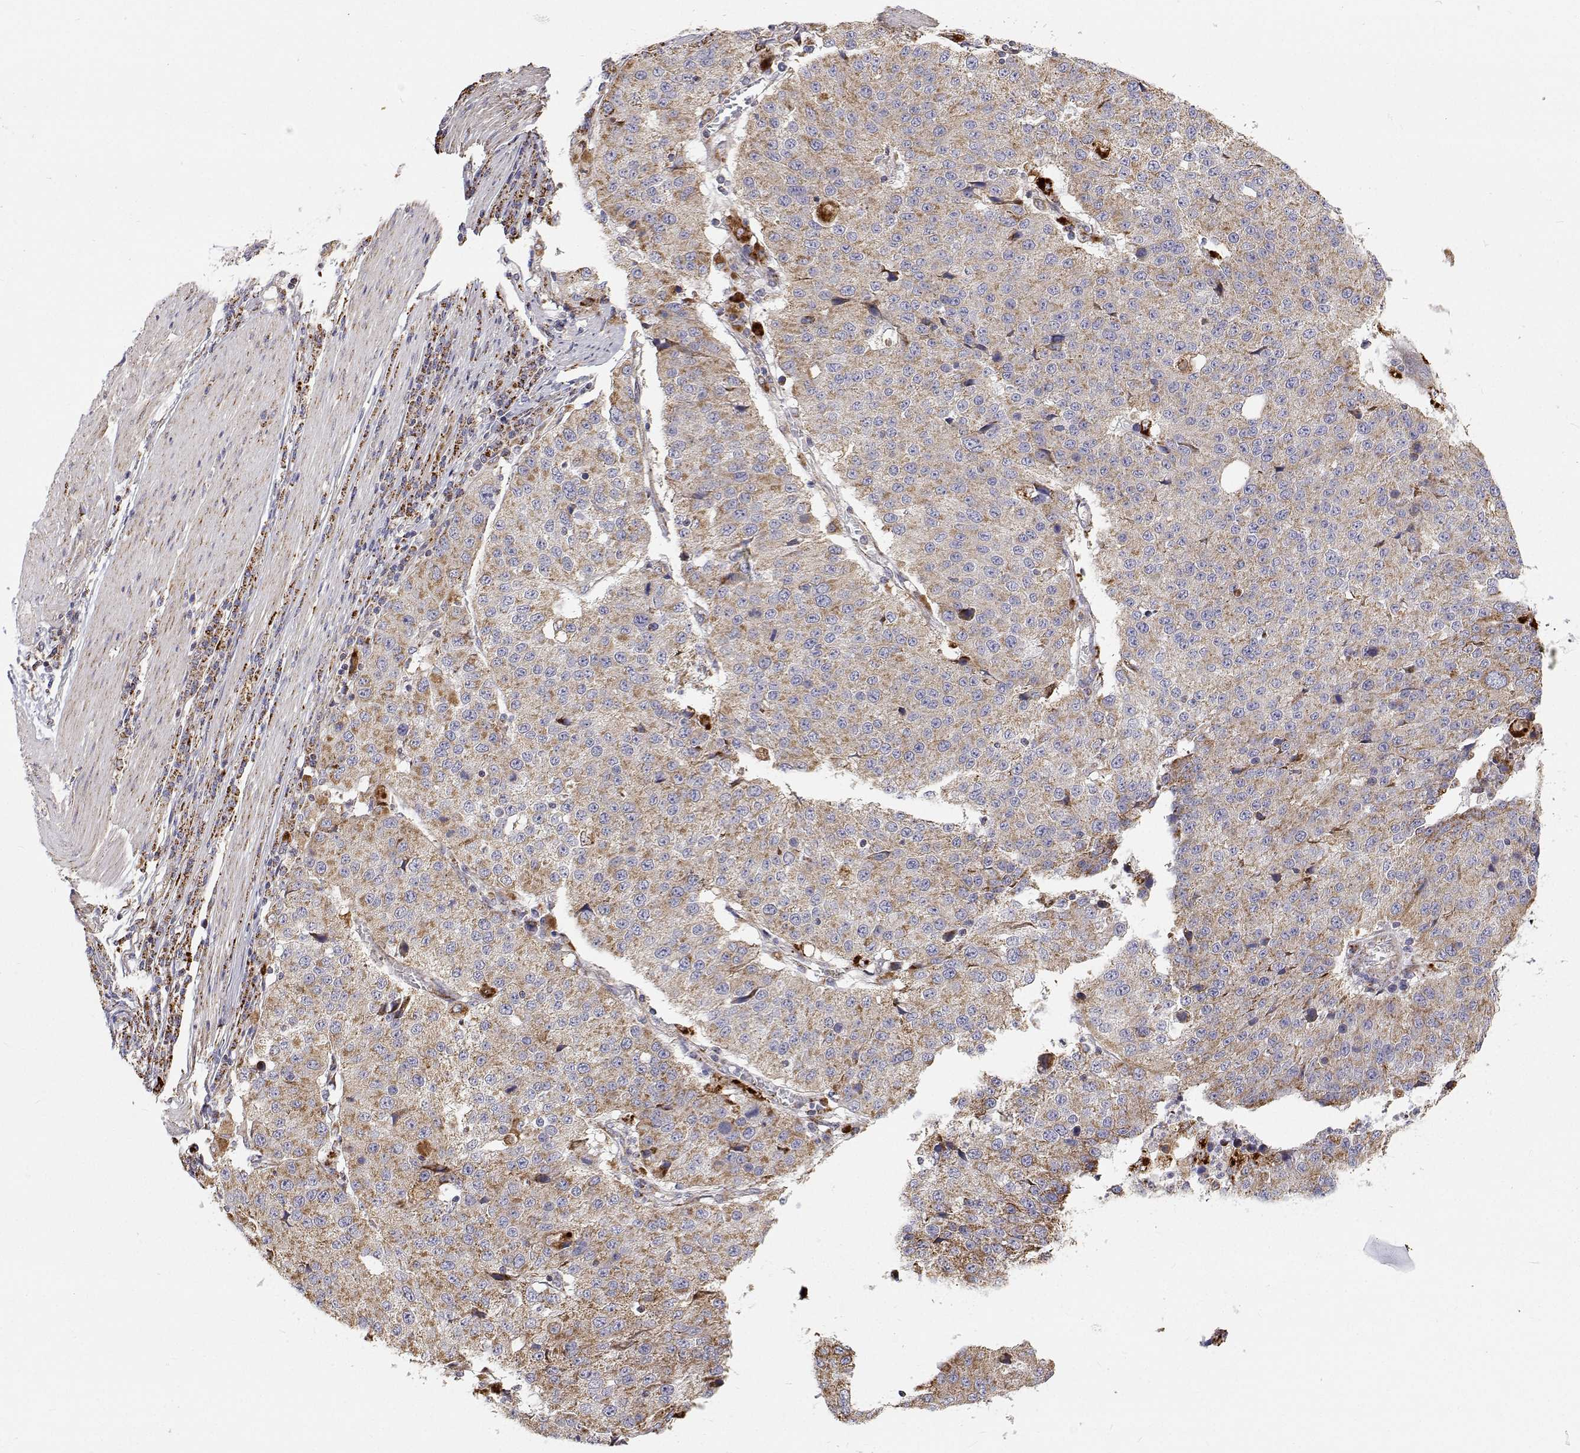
{"staining": {"intensity": "weak", "quantity": "25%-75%", "location": "cytoplasmic/membranous"}, "tissue": "stomach cancer", "cell_type": "Tumor cells", "image_type": "cancer", "snomed": [{"axis": "morphology", "description": "Adenocarcinoma, NOS"}, {"axis": "topography", "description": "Stomach"}], "caption": "Immunohistochemistry (IHC) micrograph of neoplastic tissue: human stomach cancer stained using IHC displays low levels of weak protein expression localized specifically in the cytoplasmic/membranous of tumor cells, appearing as a cytoplasmic/membranous brown color.", "gene": "SPICE1", "patient": {"sex": "male", "age": 71}}